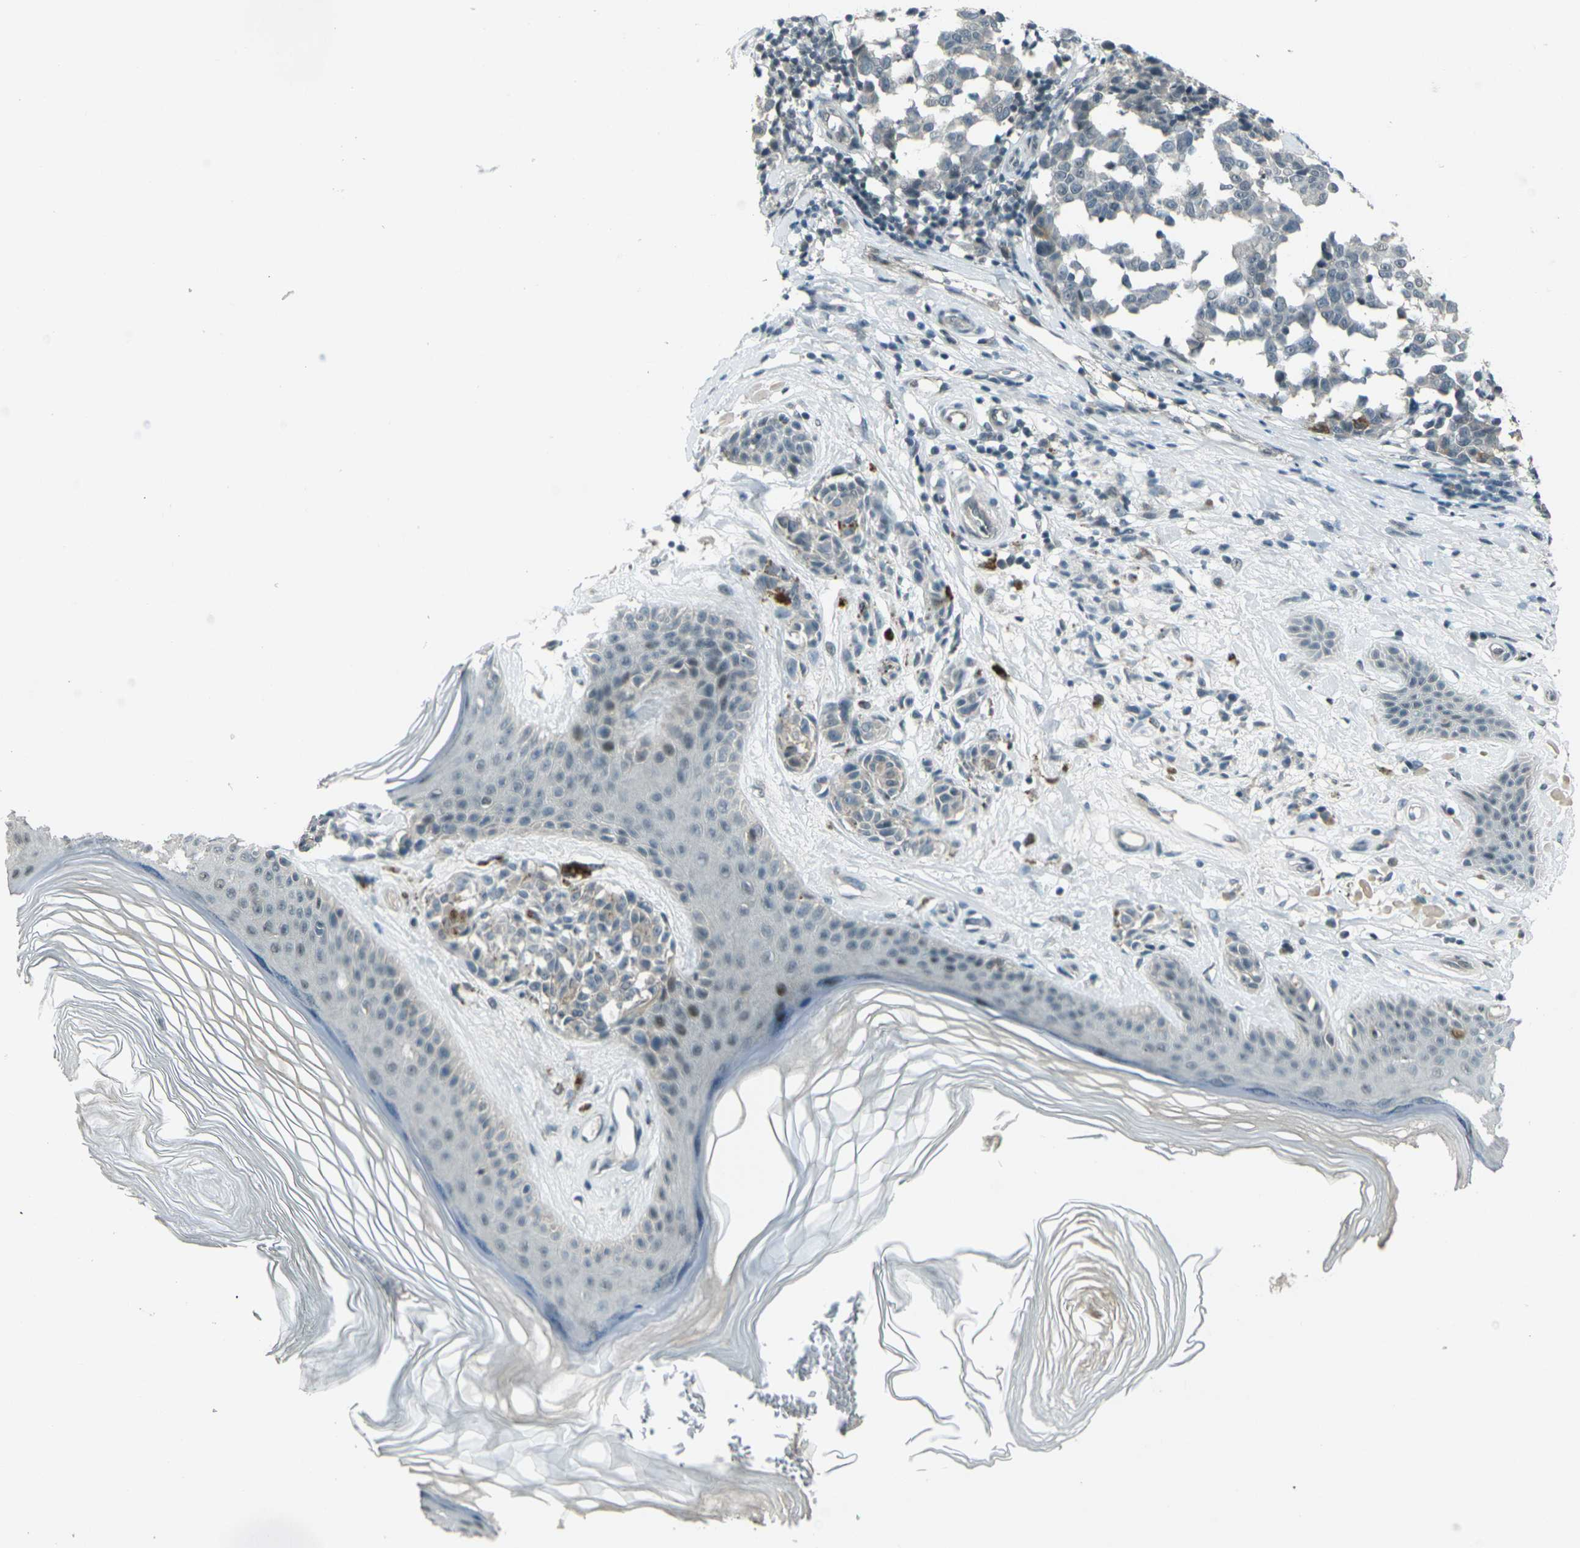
{"staining": {"intensity": "negative", "quantity": "none", "location": "none"}, "tissue": "melanoma", "cell_type": "Tumor cells", "image_type": "cancer", "snomed": [{"axis": "morphology", "description": "Malignant melanoma, NOS"}, {"axis": "topography", "description": "Skin"}], "caption": "This is a photomicrograph of immunohistochemistry staining of malignant melanoma, which shows no staining in tumor cells. (Stains: DAB IHC with hematoxylin counter stain, Microscopy: brightfield microscopy at high magnification).", "gene": "GPR19", "patient": {"sex": "female", "age": 64}}